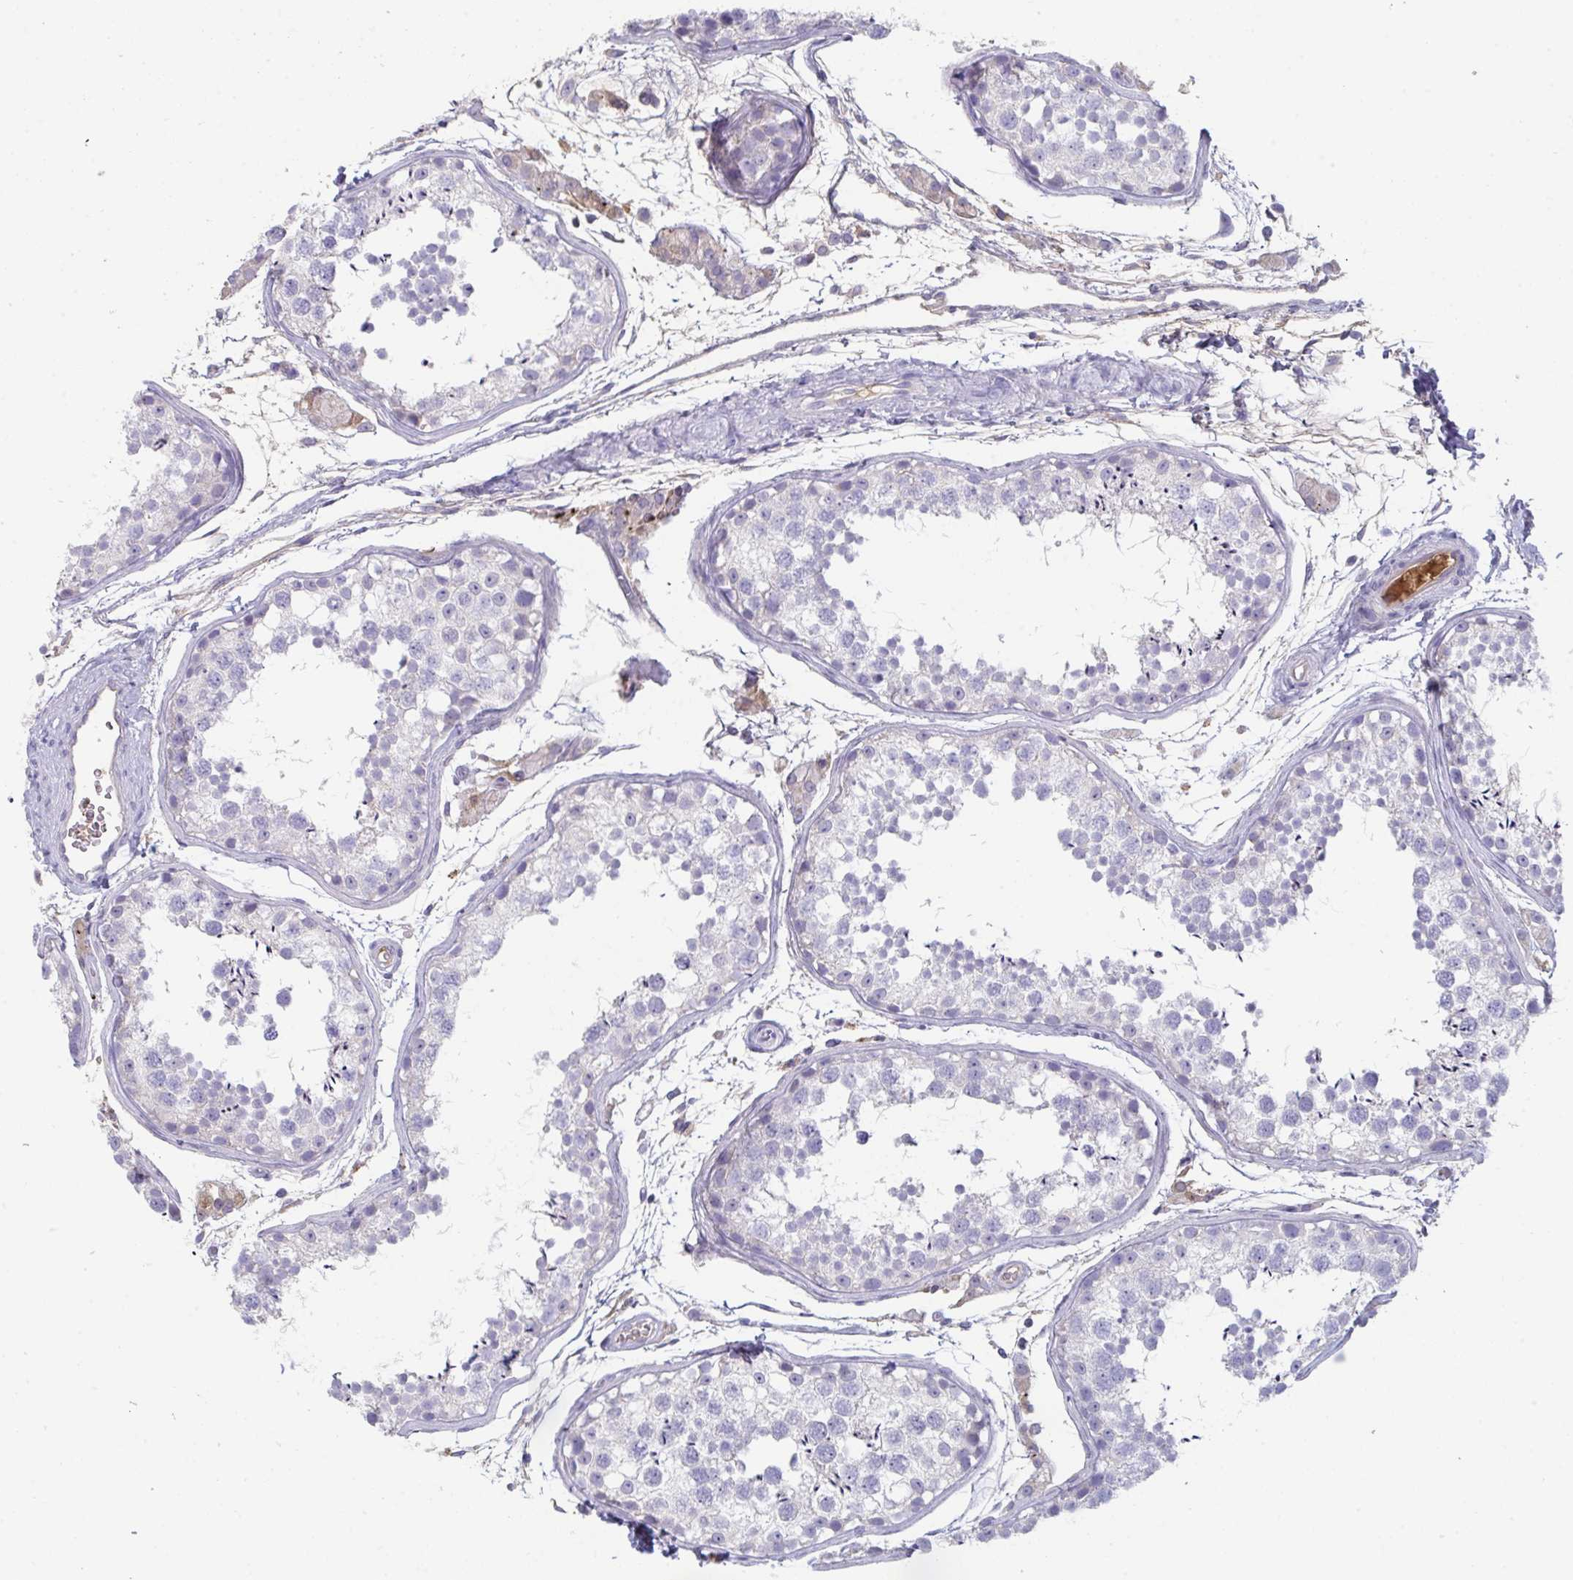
{"staining": {"intensity": "negative", "quantity": "none", "location": "none"}, "tissue": "testis", "cell_type": "Cells in seminiferous ducts", "image_type": "normal", "snomed": [{"axis": "morphology", "description": "Normal tissue, NOS"}, {"axis": "topography", "description": "Testis"}], "caption": "Human testis stained for a protein using immunohistochemistry shows no staining in cells in seminiferous ducts.", "gene": "HGFAC", "patient": {"sex": "male", "age": 29}}